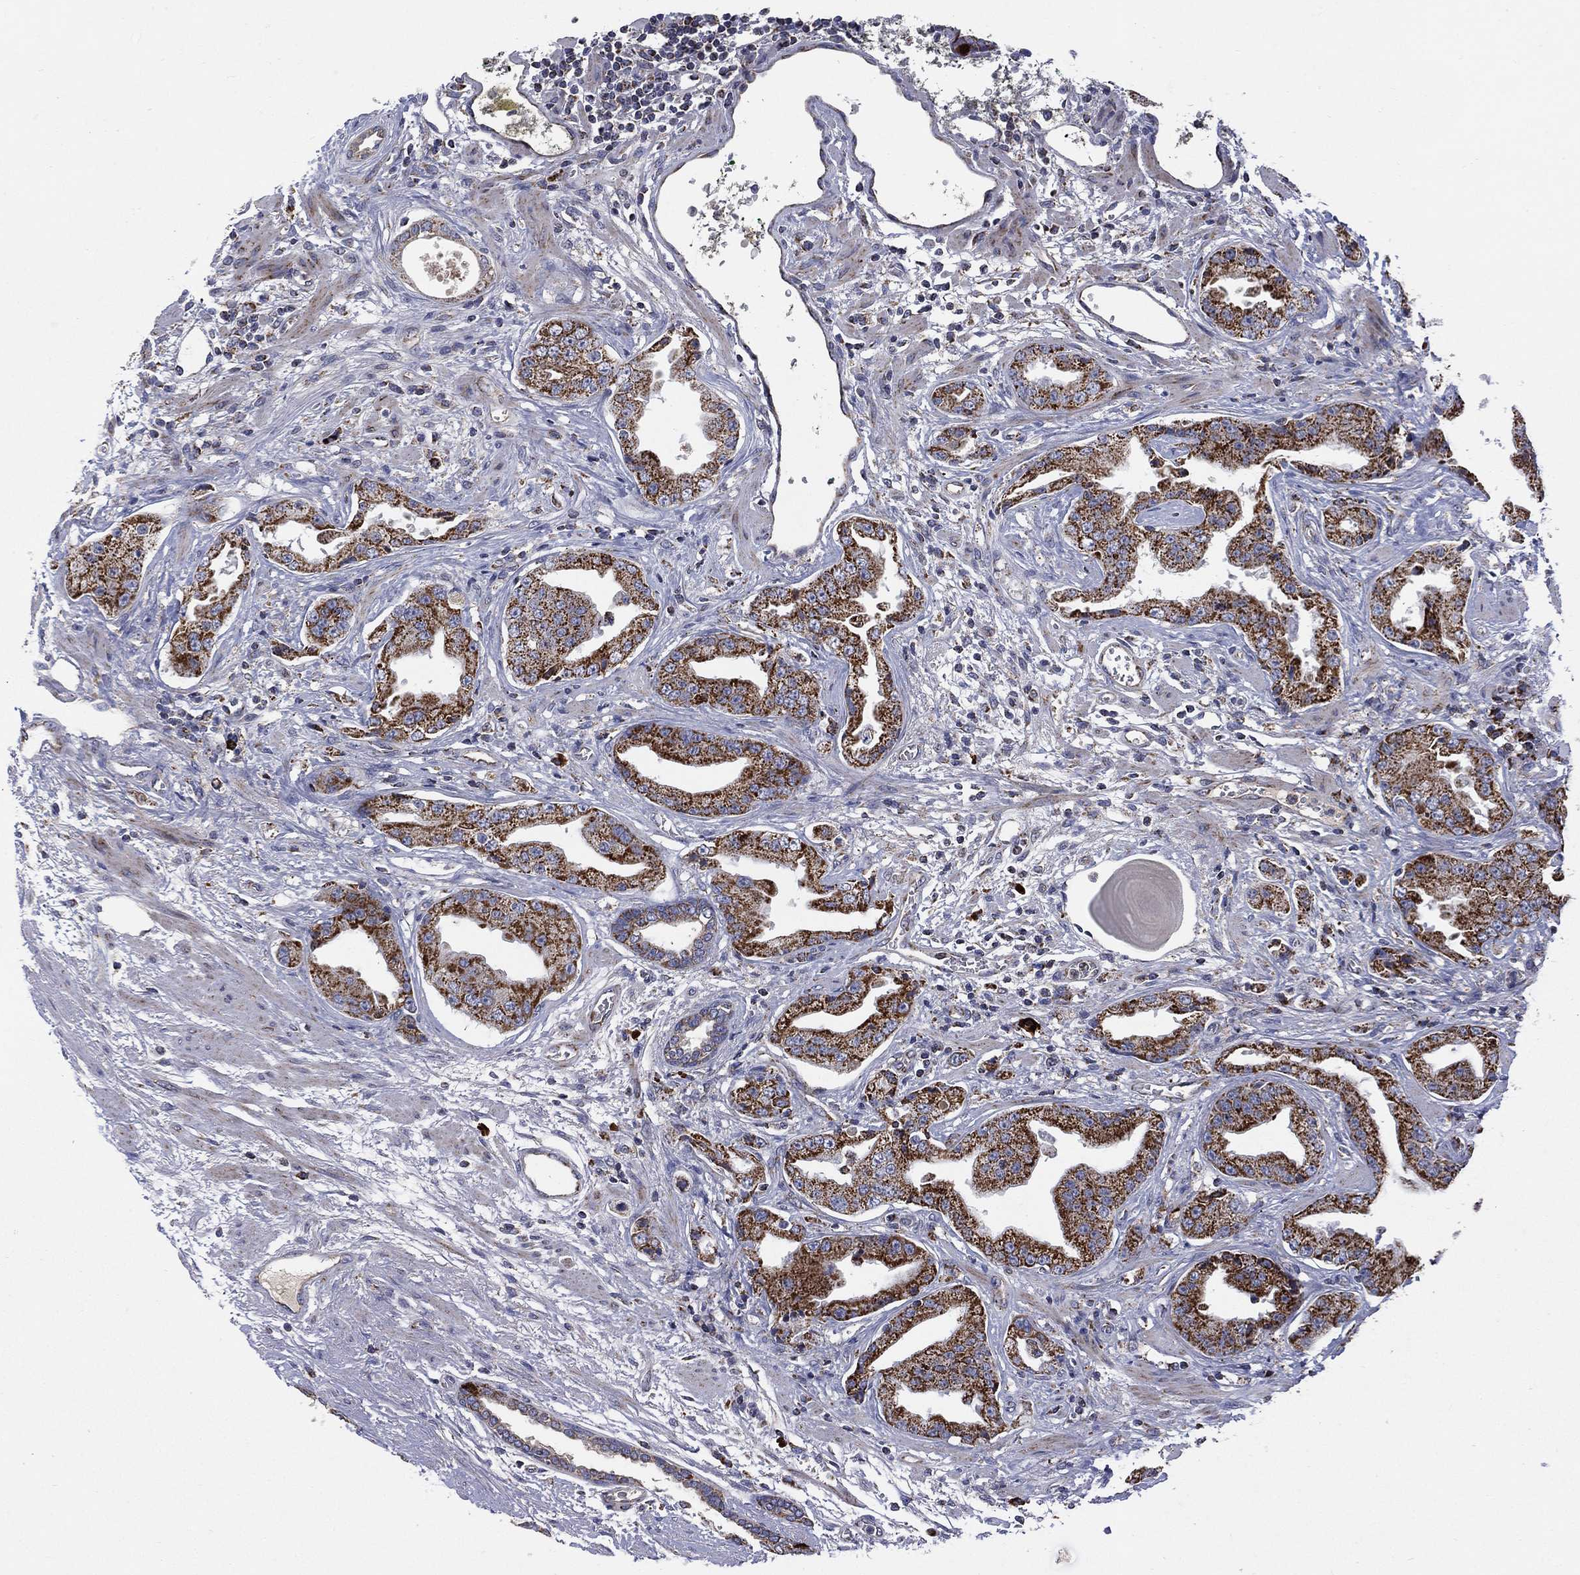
{"staining": {"intensity": "strong", "quantity": ">75%", "location": "cytoplasmic/membranous"}, "tissue": "prostate cancer", "cell_type": "Tumor cells", "image_type": "cancer", "snomed": [{"axis": "morphology", "description": "Adenocarcinoma, Low grade"}, {"axis": "topography", "description": "Prostate"}], "caption": "Strong cytoplasmic/membranous staining for a protein is seen in approximately >75% of tumor cells of prostate cancer using immunohistochemistry (IHC).", "gene": "PPP2R5A", "patient": {"sex": "male", "age": 62}}